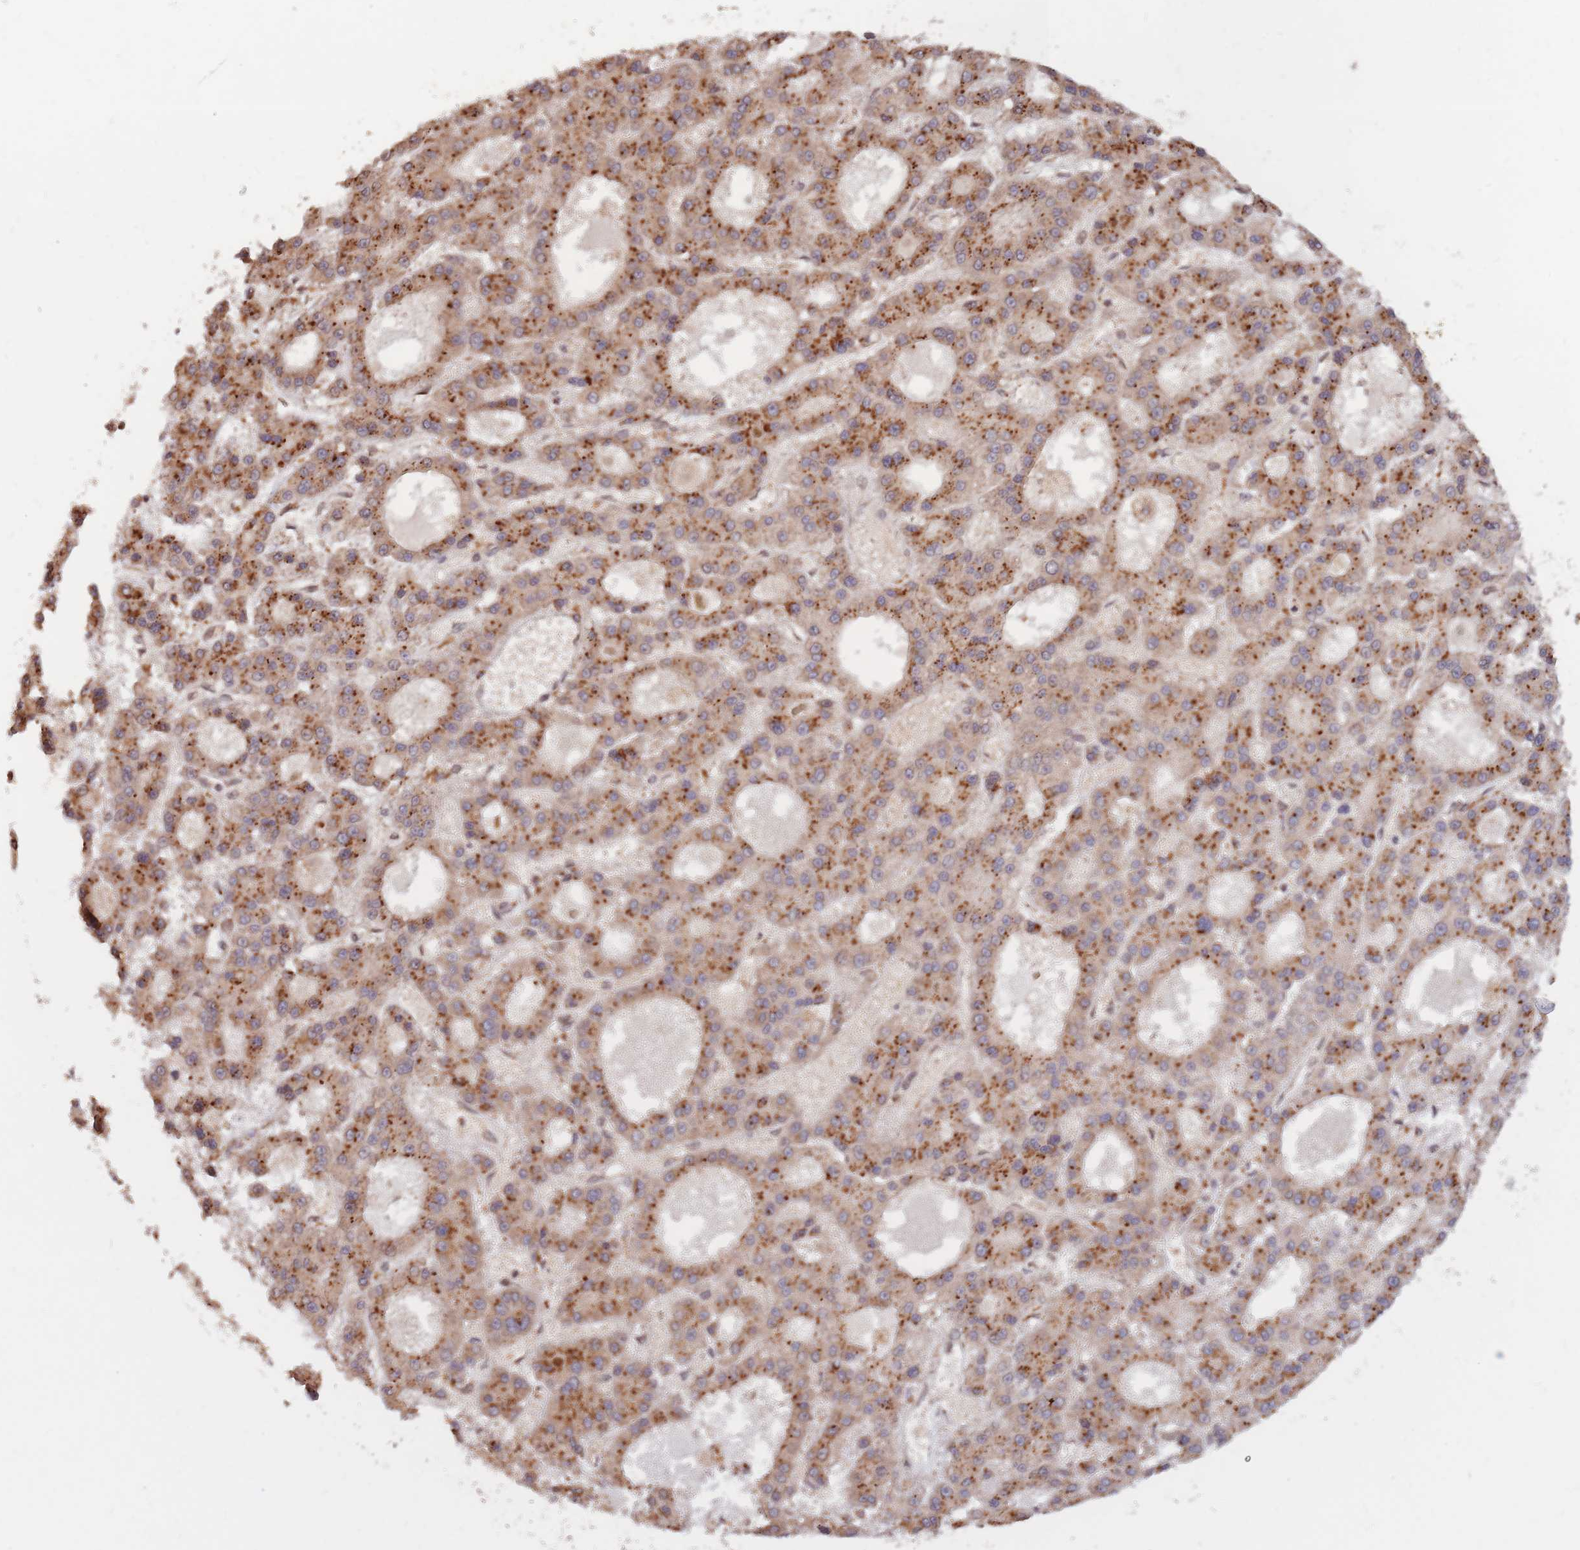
{"staining": {"intensity": "strong", "quantity": ">75%", "location": "cytoplasmic/membranous"}, "tissue": "liver cancer", "cell_type": "Tumor cells", "image_type": "cancer", "snomed": [{"axis": "morphology", "description": "Carcinoma, Hepatocellular, NOS"}, {"axis": "topography", "description": "Liver"}], "caption": "Human liver cancer (hepatocellular carcinoma) stained with a brown dye shows strong cytoplasmic/membranous positive expression in approximately >75% of tumor cells.", "gene": "SRA1", "patient": {"sex": "male", "age": 70}}